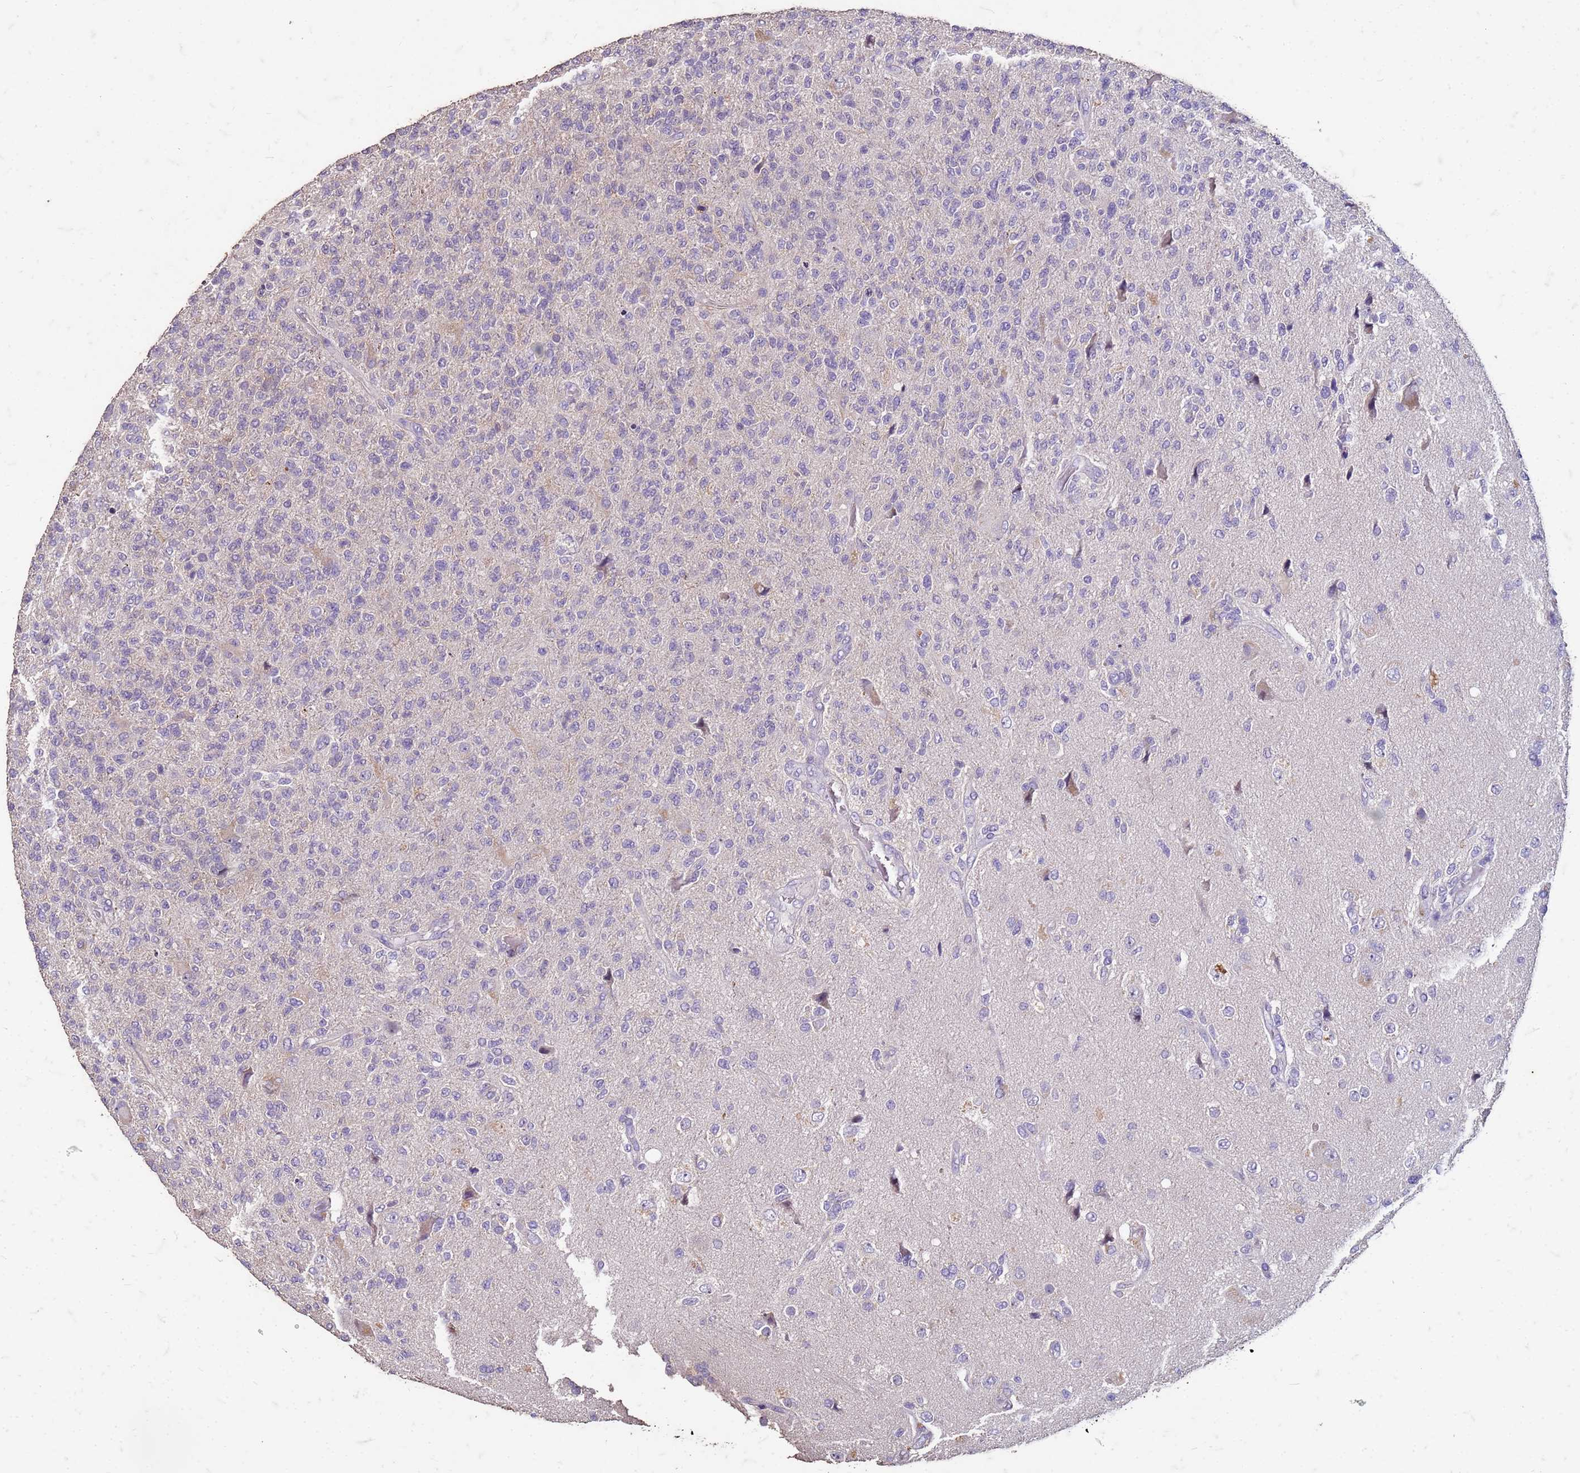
{"staining": {"intensity": "negative", "quantity": "none", "location": "none"}, "tissue": "glioma", "cell_type": "Tumor cells", "image_type": "cancer", "snomed": [{"axis": "morphology", "description": "Glioma, malignant, High grade"}, {"axis": "topography", "description": "Brain"}], "caption": "Tumor cells are negative for protein expression in human glioma.", "gene": "FAM184B", "patient": {"sex": "male", "age": 56}}